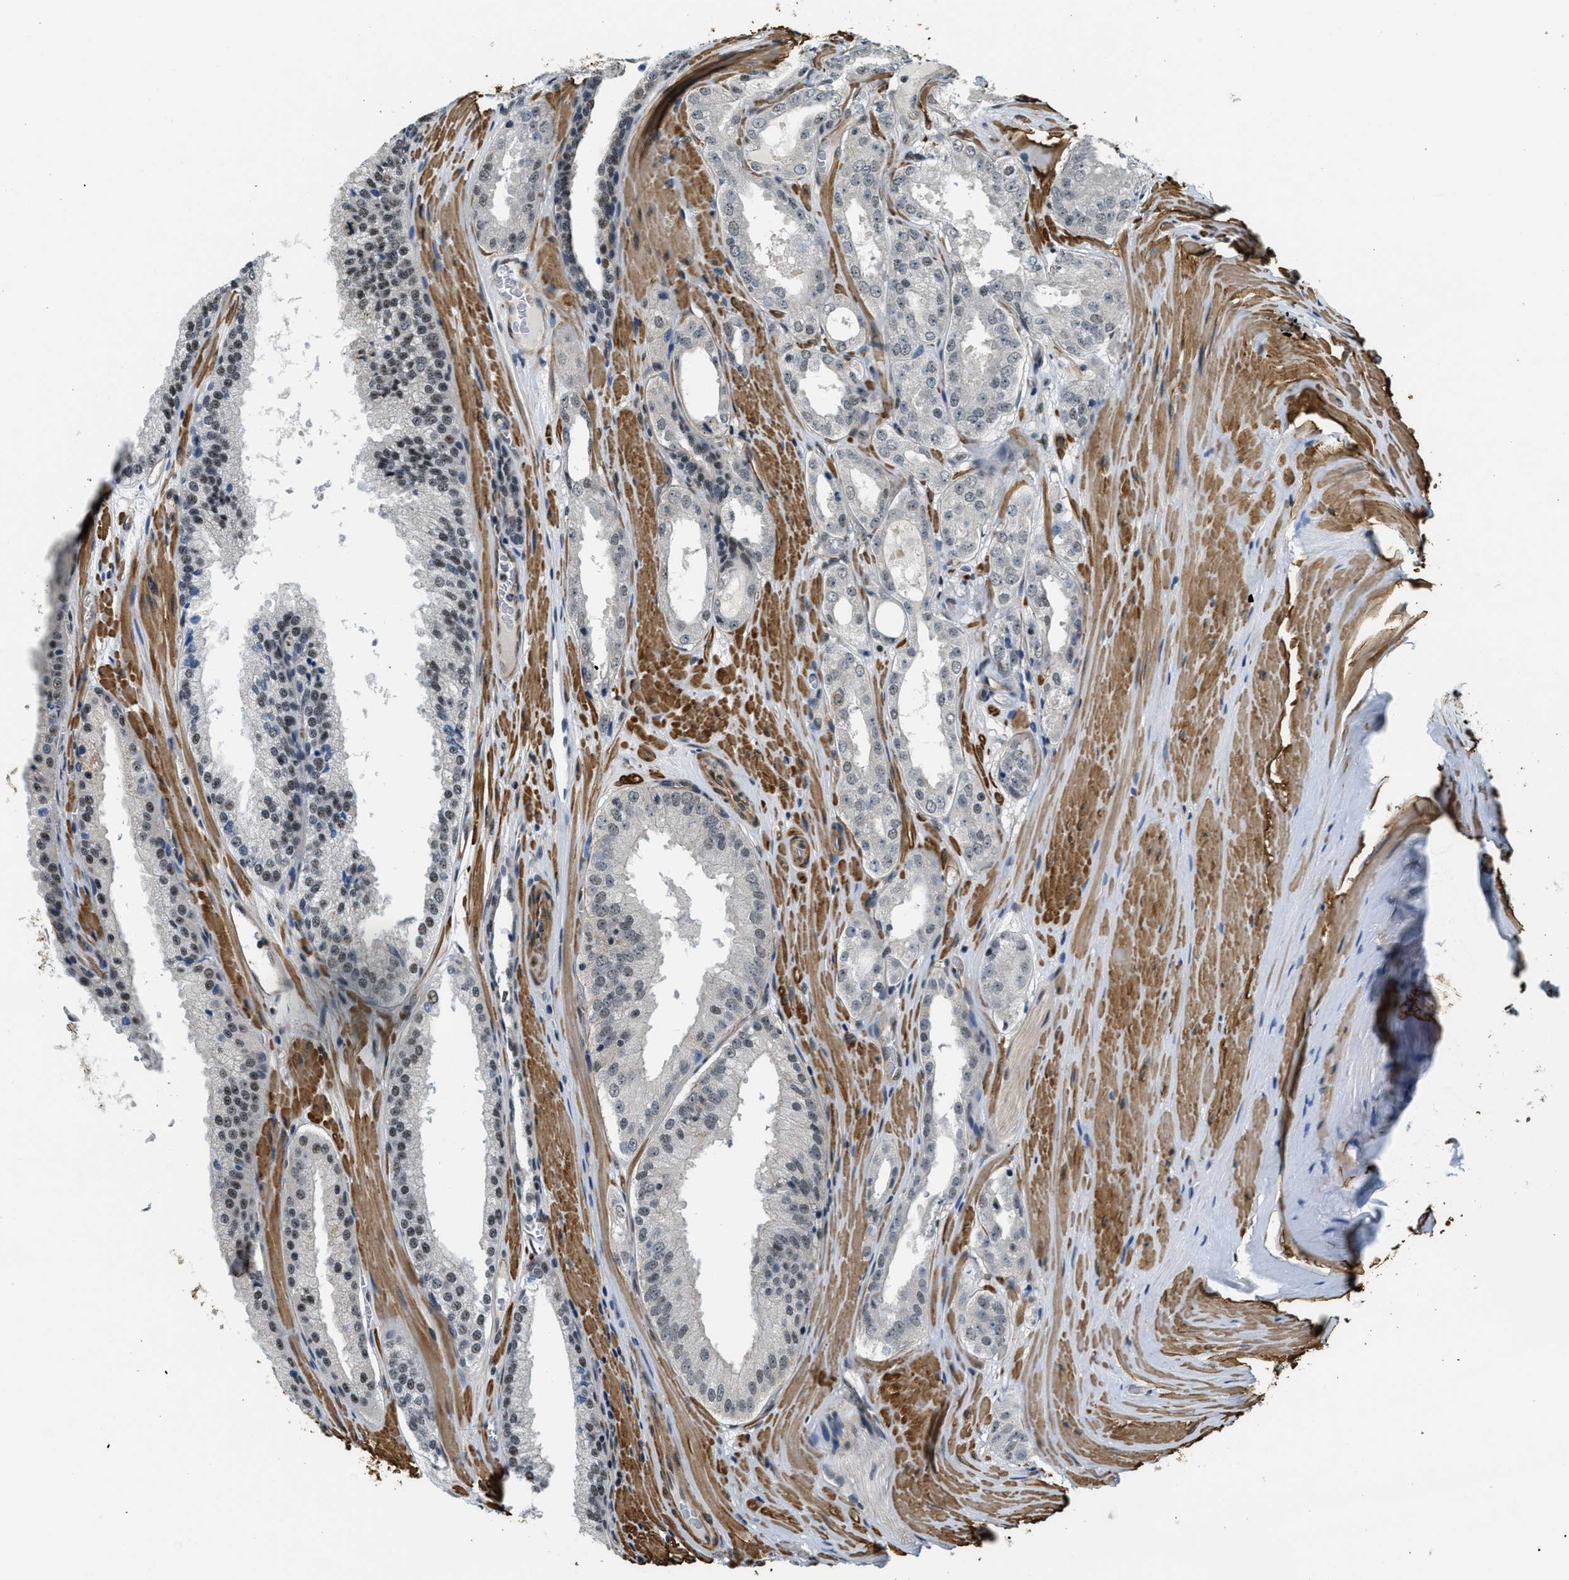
{"staining": {"intensity": "weak", "quantity": "<25%", "location": "nuclear"}, "tissue": "prostate cancer", "cell_type": "Tumor cells", "image_type": "cancer", "snomed": [{"axis": "morphology", "description": "Adenocarcinoma, High grade"}, {"axis": "topography", "description": "Prostate"}], "caption": "There is no significant positivity in tumor cells of prostate adenocarcinoma (high-grade).", "gene": "CFAP36", "patient": {"sex": "male", "age": 65}}